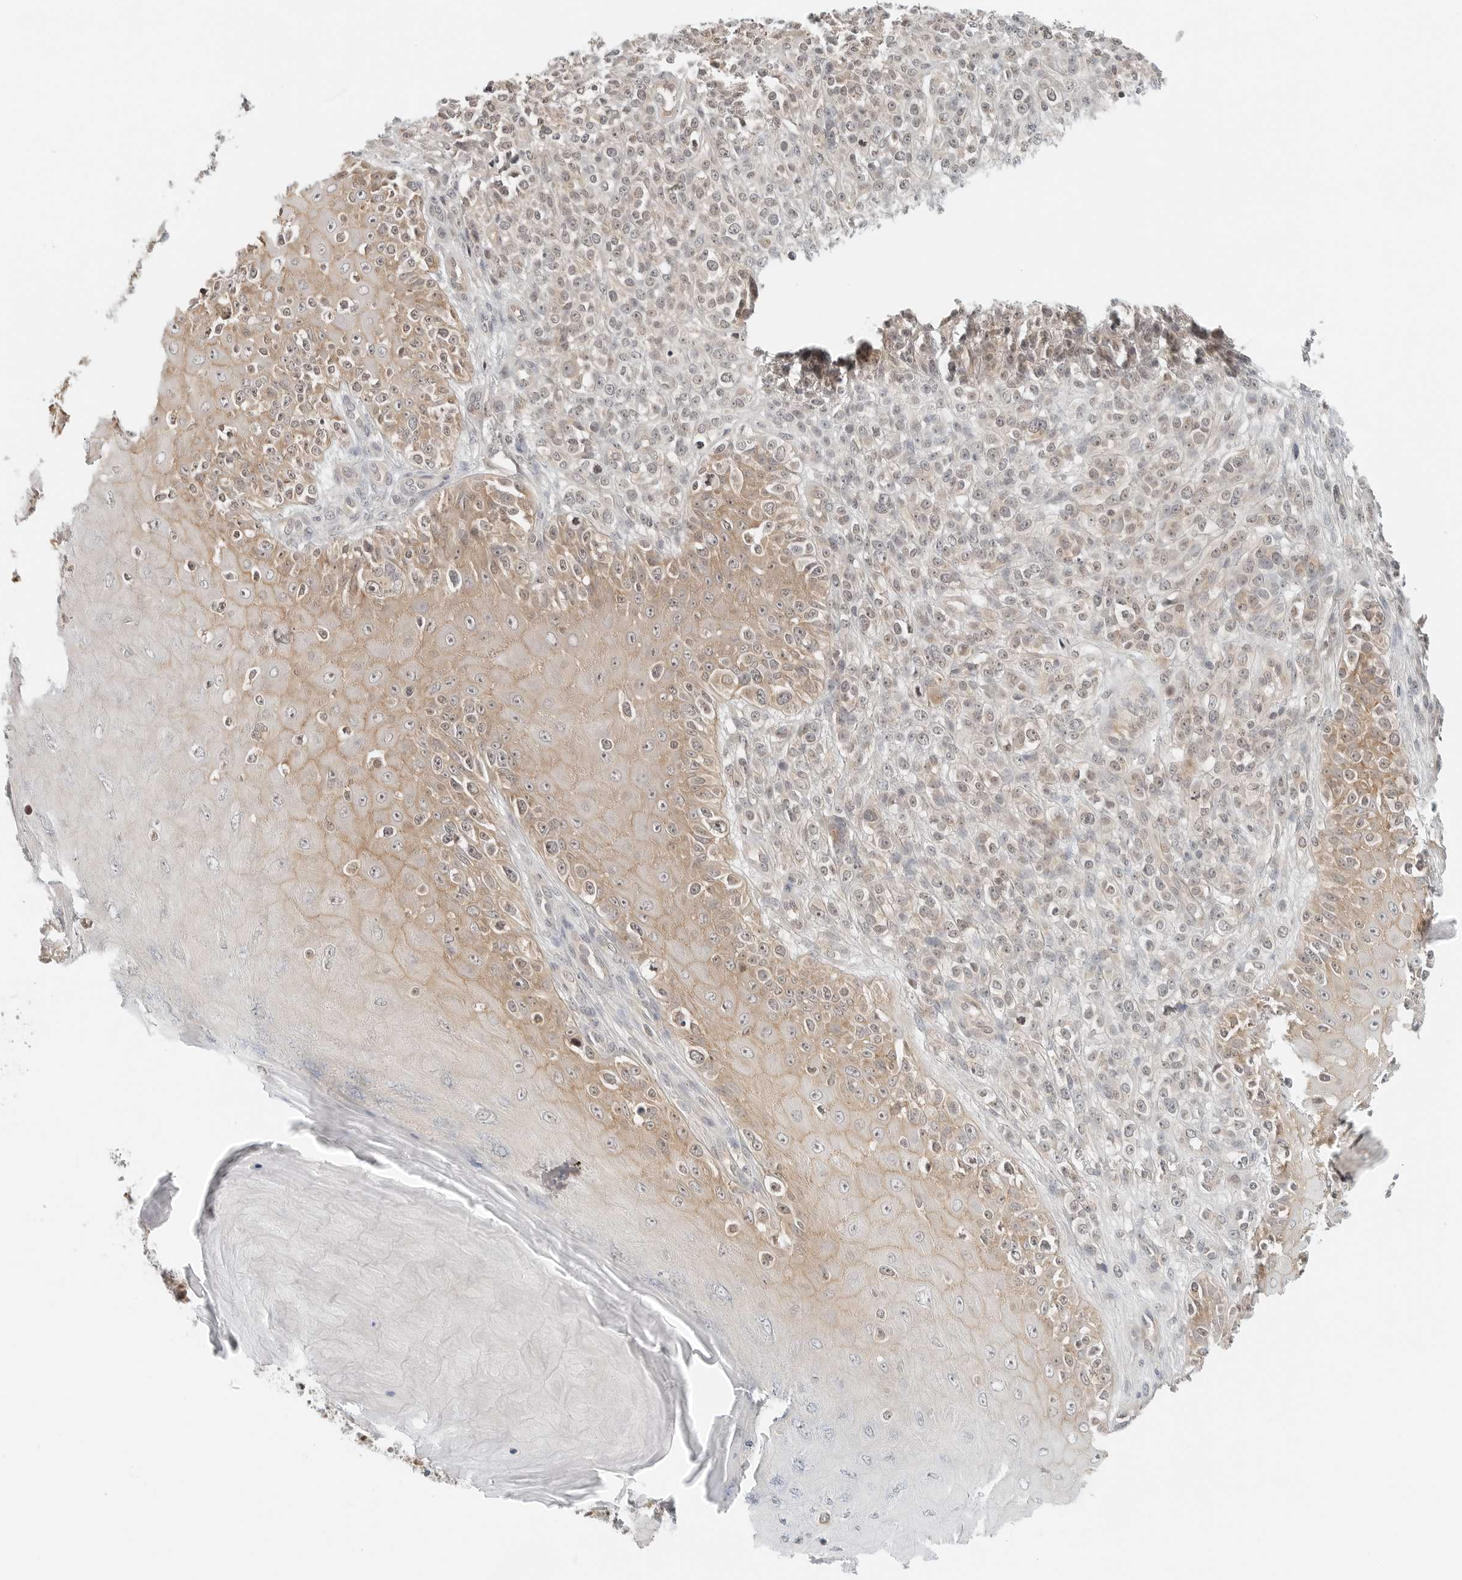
{"staining": {"intensity": "weak", "quantity": "25%-75%", "location": "nuclear"}, "tissue": "melanoma", "cell_type": "Tumor cells", "image_type": "cancer", "snomed": [{"axis": "morphology", "description": "Malignant melanoma, NOS"}, {"axis": "topography", "description": "Skin"}], "caption": "Human melanoma stained with a brown dye displays weak nuclear positive positivity in about 25%-75% of tumor cells.", "gene": "IQCC", "patient": {"sex": "female", "age": 55}}